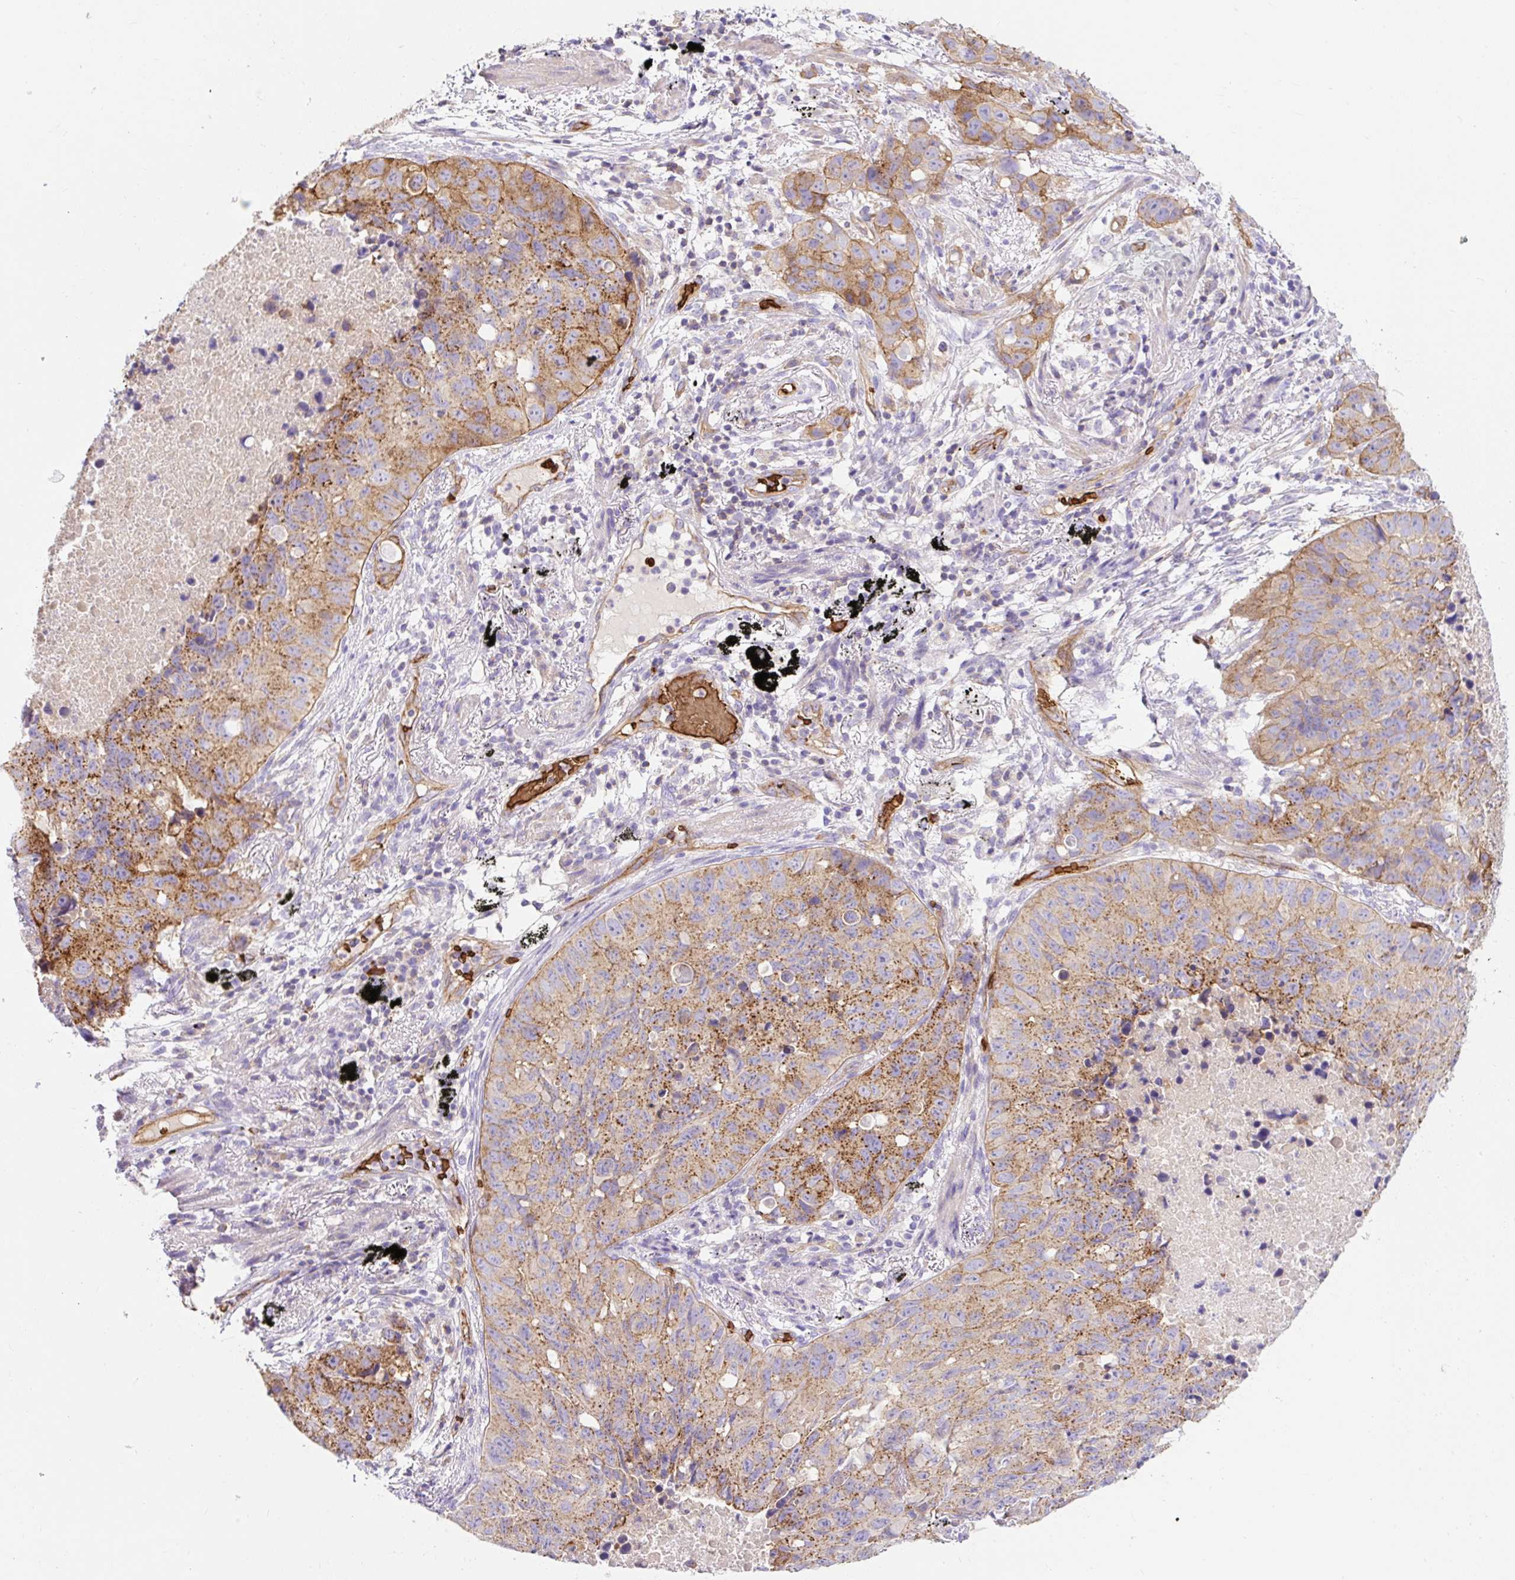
{"staining": {"intensity": "strong", "quantity": "25%-75%", "location": "cytoplasmic/membranous"}, "tissue": "lung cancer", "cell_type": "Tumor cells", "image_type": "cancer", "snomed": [{"axis": "morphology", "description": "Squamous cell carcinoma, NOS"}, {"axis": "topography", "description": "Lung"}], "caption": "IHC (DAB) staining of squamous cell carcinoma (lung) reveals strong cytoplasmic/membranous protein positivity in approximately 25%-75% of tumor cells.", "gene": "HIP1R", "patient": {"sex": "male", "age": 60}}